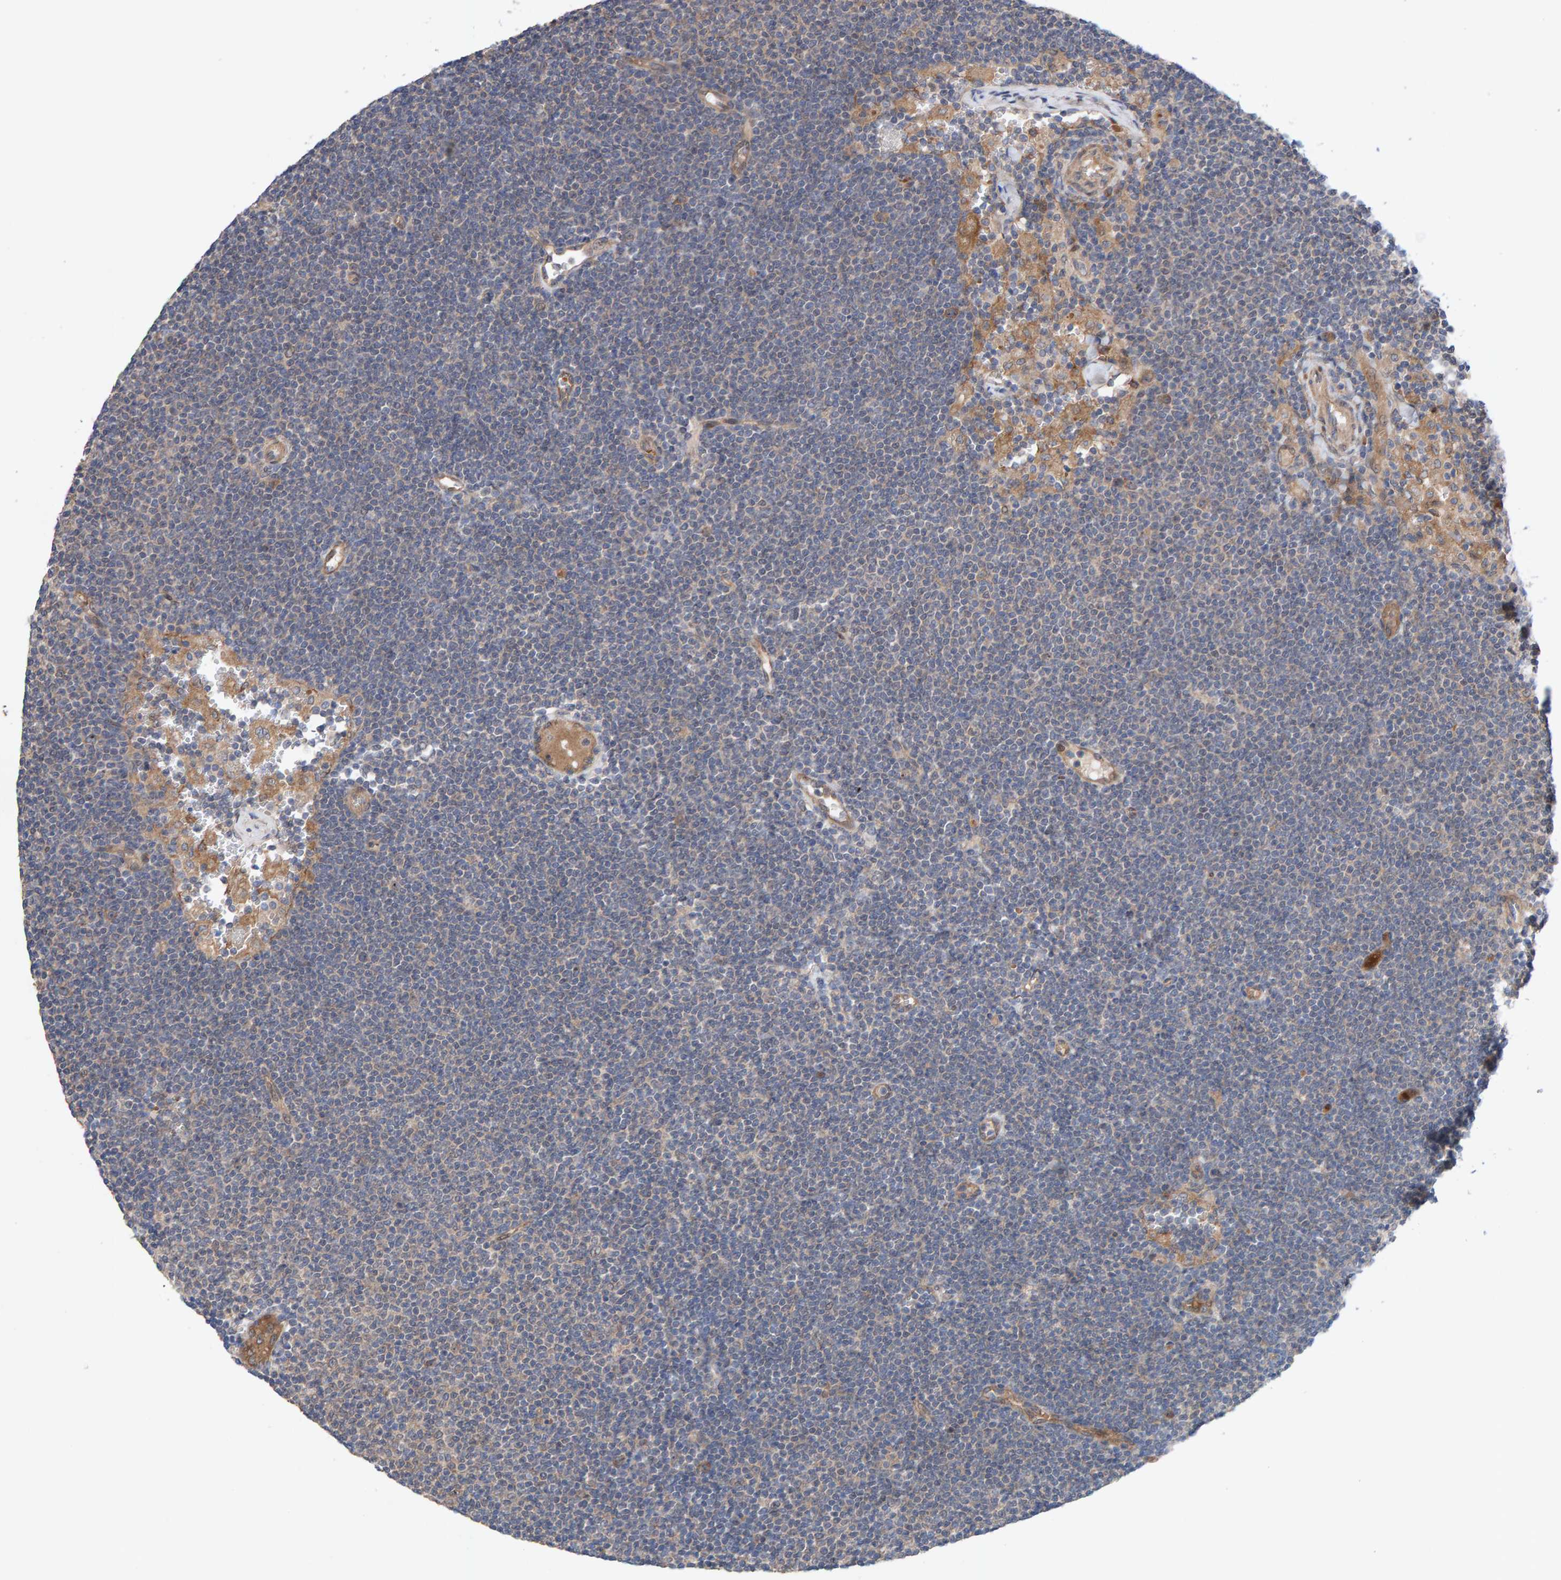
{"staining": {"intensity": "negative", "quantity": "none", "location": "none"}, "tissue": "lymphoma", "cell_type": "Tumor cells", "image_type": "cancer", "snomed": [{"axis": "morphology", "description": "Malignant lymphoma, non-Hodgkin's type, Low grade"}, {"axis": "topography", "description": "Lymph node"}], "caption": "Human lymphoma stained for a protein using immunohistochemistry (IHC) demonstrates no positivity in tumor cells.", "gene": "LRSAM1", "patient": {"sex": "female", "age": 53}}